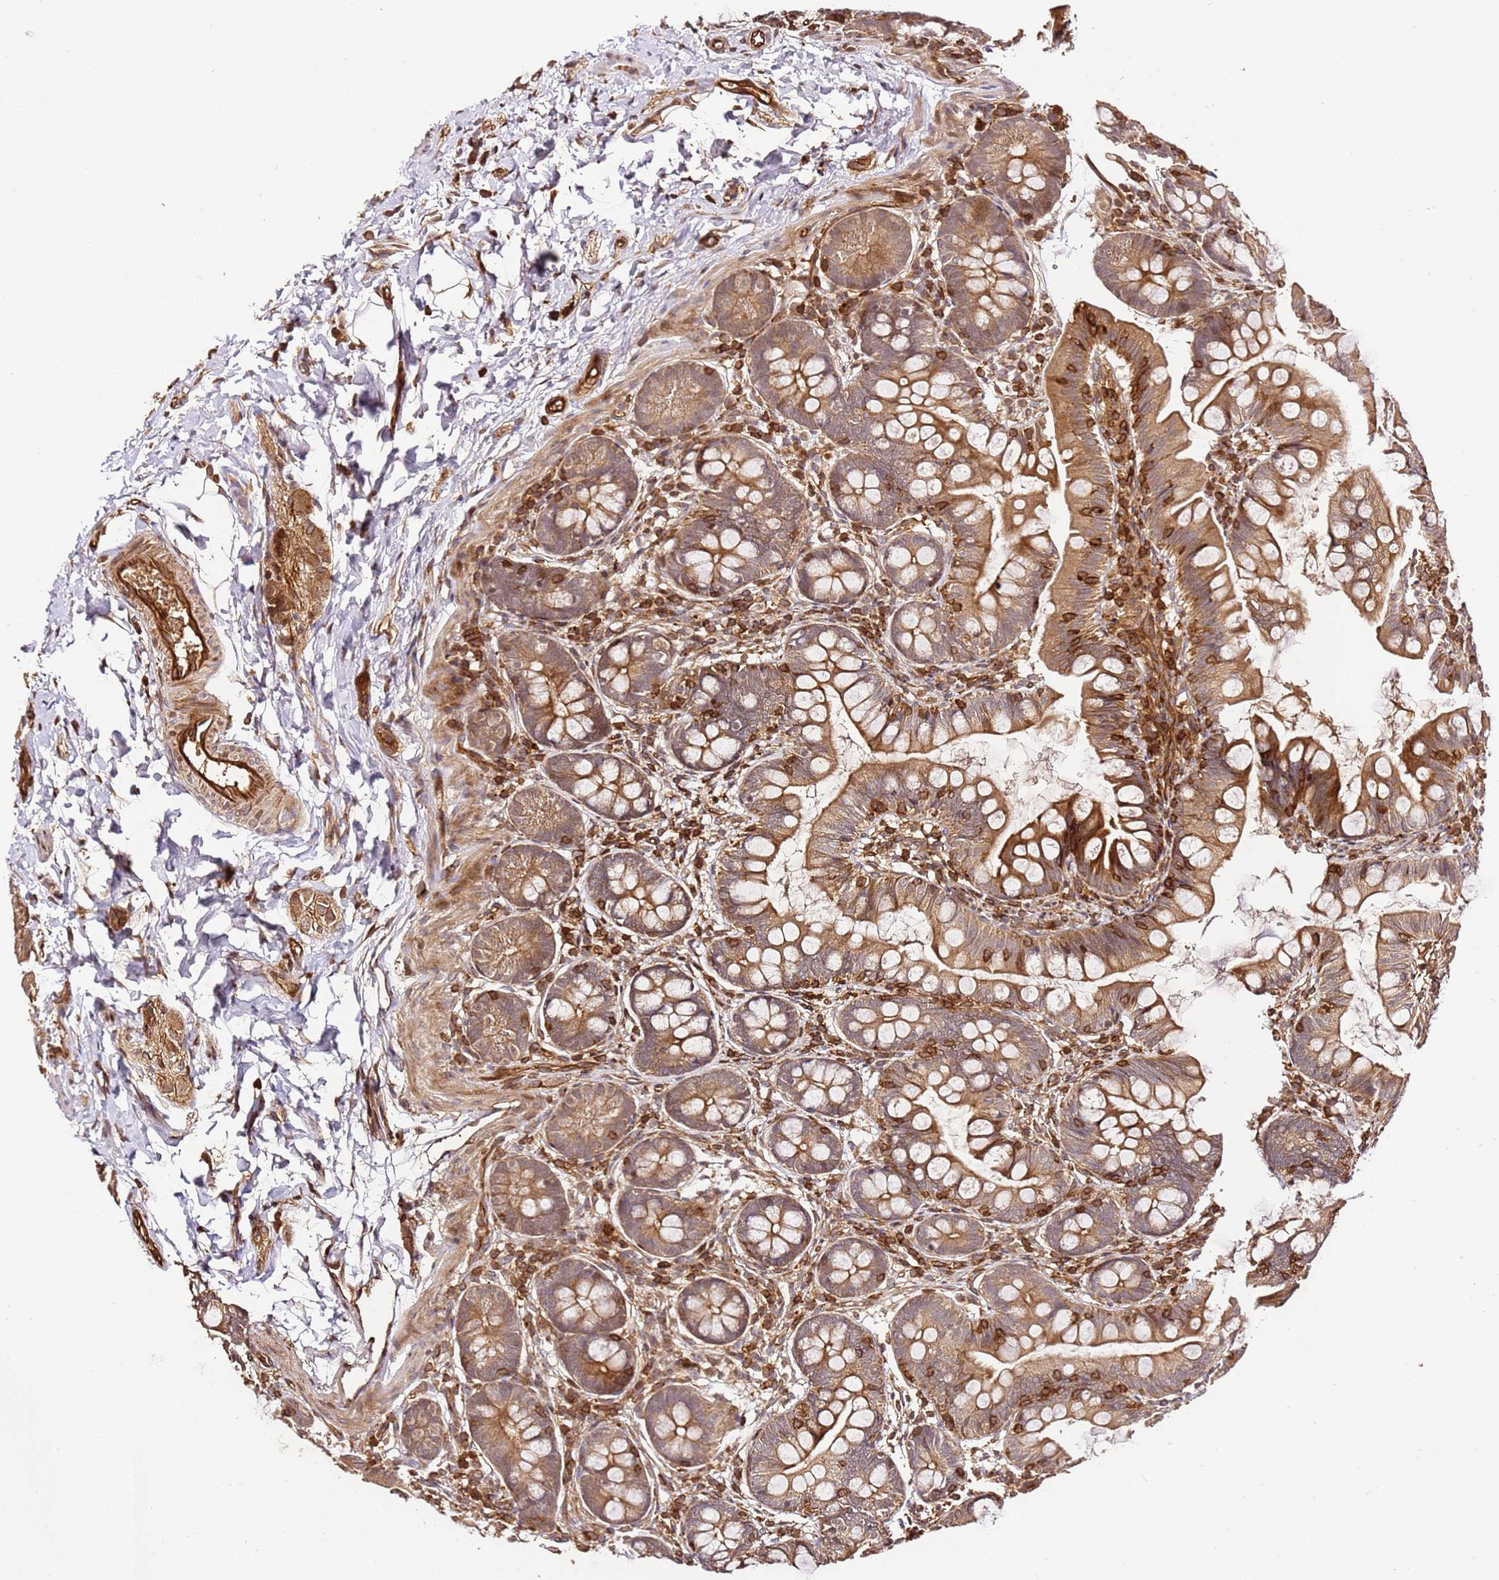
{"staining": {"intensity": "moderate", "quantity": ">75%", "location": "cytoplasmic/membranous"}, "tissue": "small intestine", "cell_type": "Glandular cells", "image_type": "normal", "snomed": [{"axis": "morphology", "description": "Normal tissue, NOS"}, {"axis": "topography", "description": "Small intestine"}], "caption": "Protein expression analysis of unremarkable small intestine displays moderate cytoplasmic/membranous staining in about >75% of glandular cells.", "gene": "KATNAL2", "patient": {"sex": "male", "age": 7}}